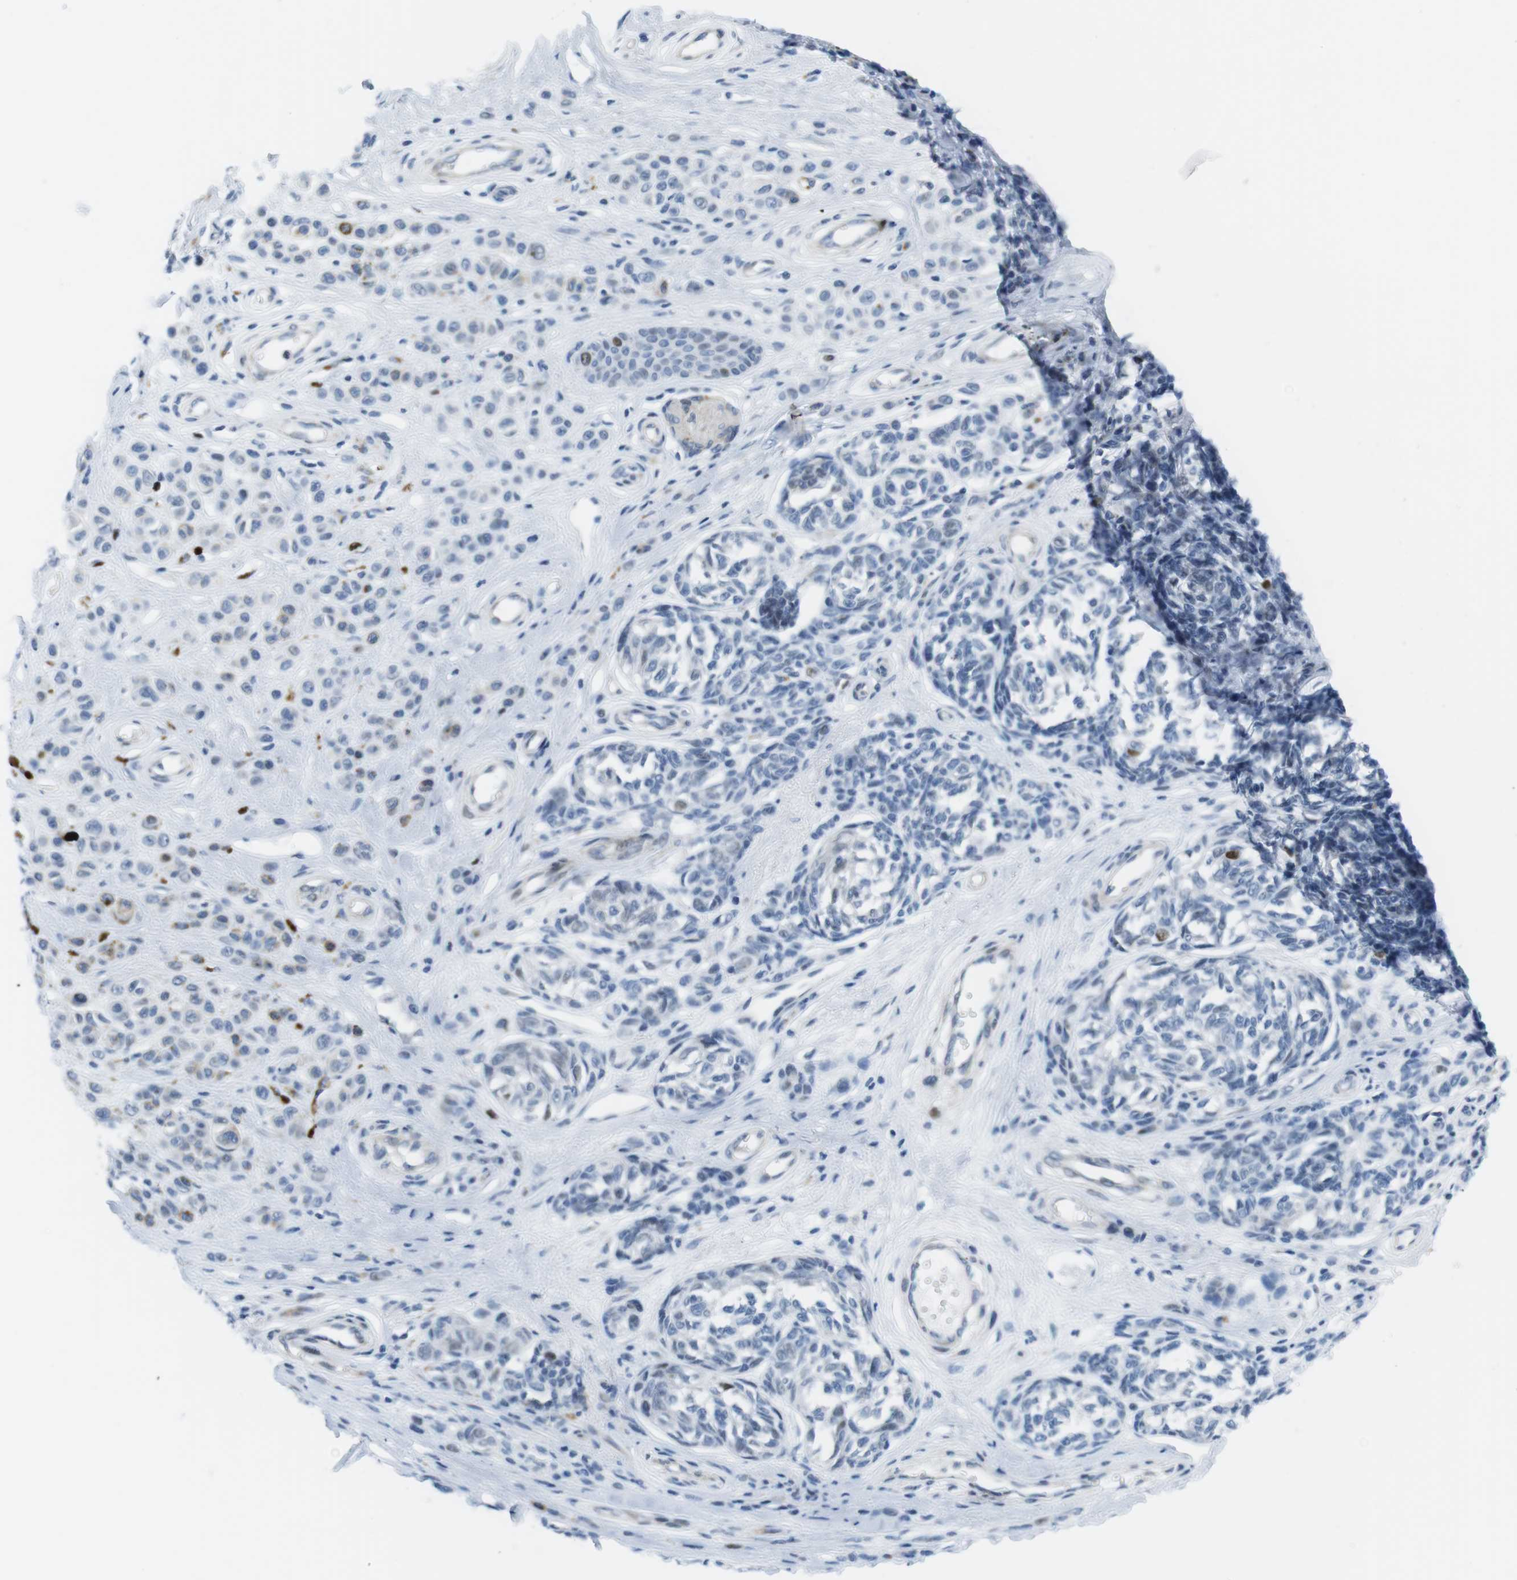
{"staining": {"intensity": "moderate", "quantity": "<25%", "location": "nuclear"}, "tissue": "melanoma", "cell_type": "Tumor cells", "image_type": "cancer", "snomed": [{"axis": "morphology", "description": "Malignant melanoma, NOS"}, {"axis": "topography", "description": "Skin"}], "caption": "Melanoma stained for a protein (brown) shows moderate nuclear positive positivity in approximately <25% of tumor cells.", "gene": "CHAF1A", "patient": {"sex": "female", "age": 64}}